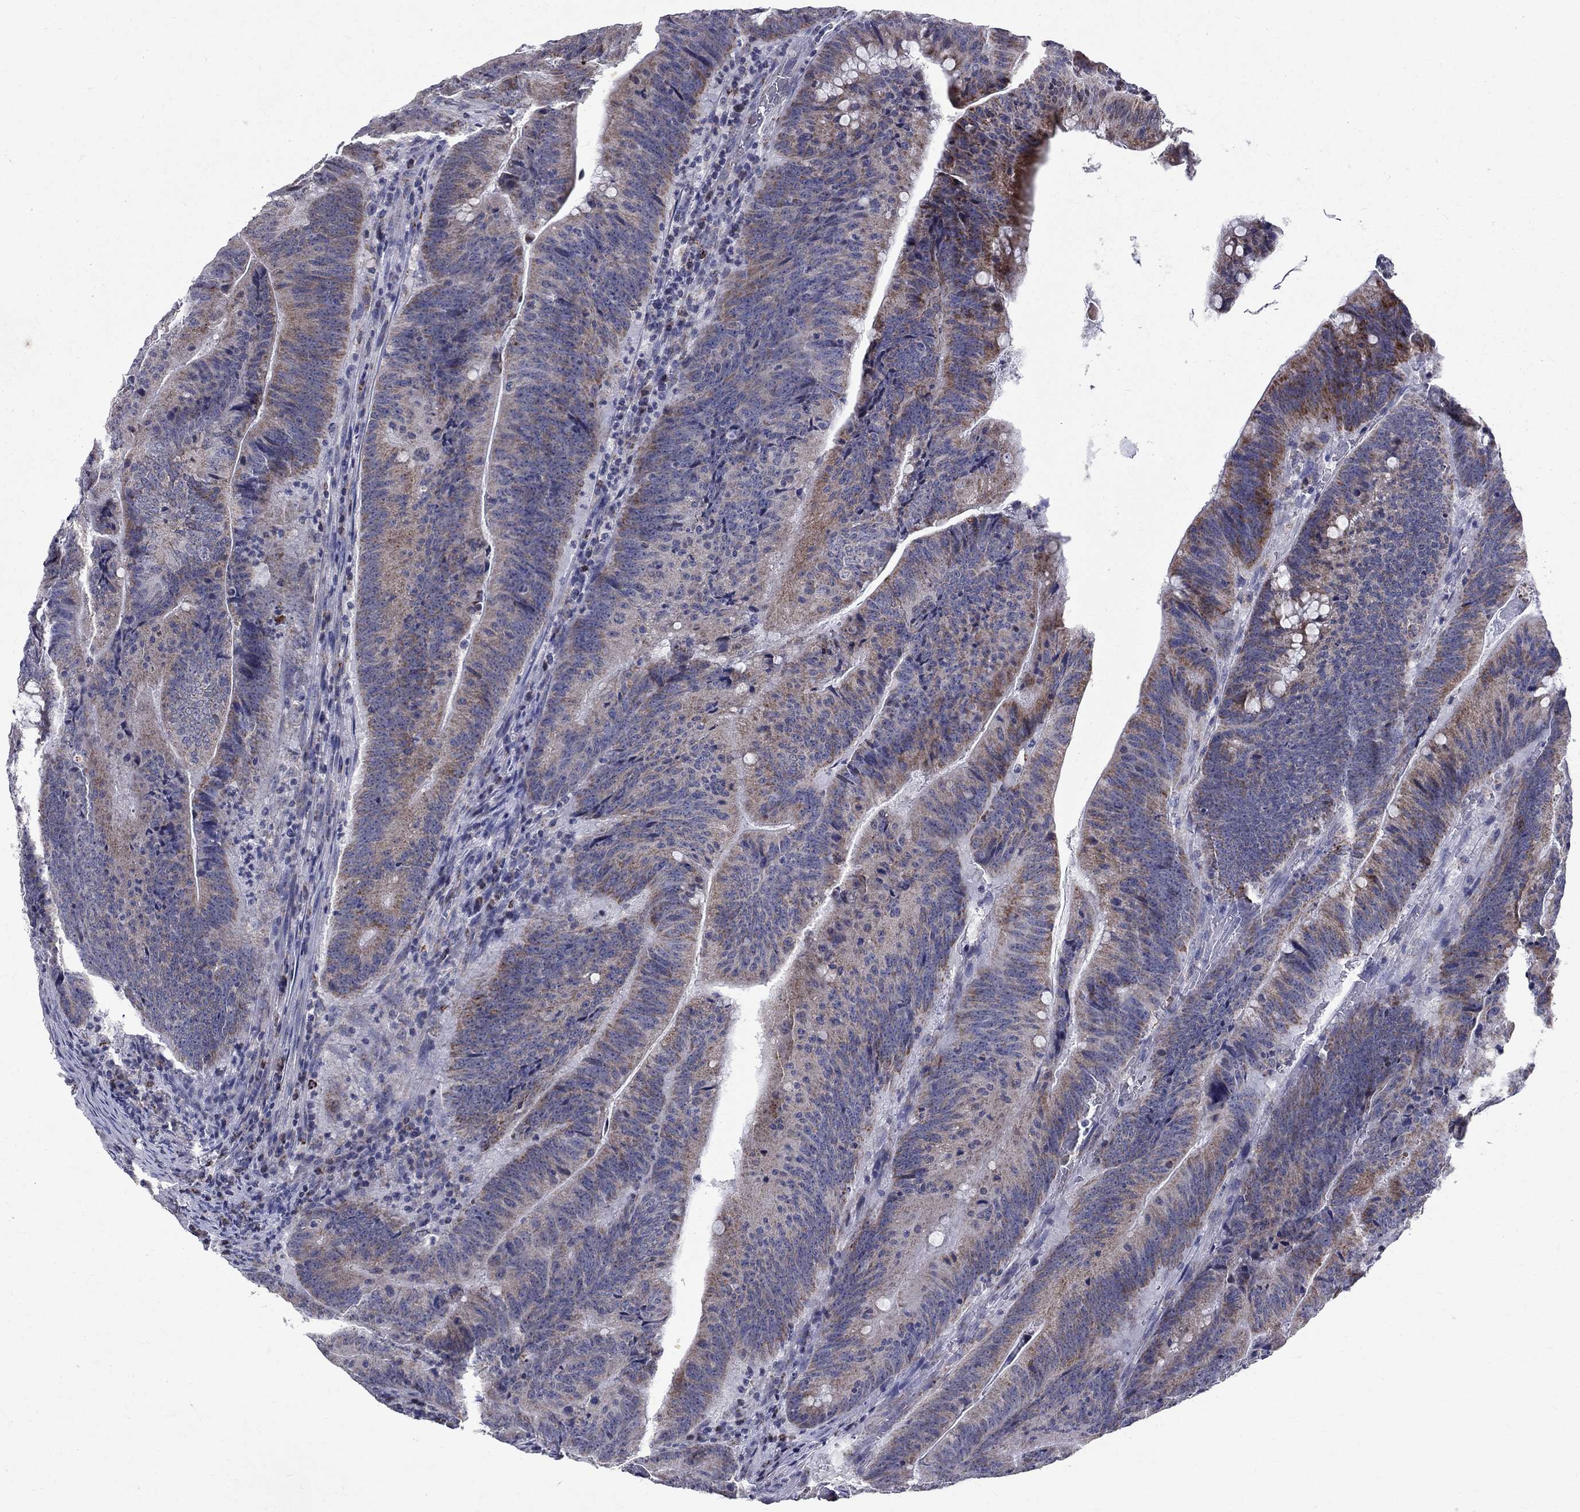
{"staining": {"intensity": "moderate", "quantity": "<25%", "location": "cytoplasmic/membranous"}, "tissue": "colorectal cancer", "cell_type": "Tumor cells", "image_type": "cancer", "snomed": [{"axis": "morphology", "description": "Adenocarcinoma, NOS"}, {"axis": "topography", "description": "Colon"}], "caption": "Immunohistochemistry (IHC) (DAB) staining of human colorectal adenocarcinoma demonstrates moderate cytoplasmic/membranous protein staining in approximately <25% of tumor cells.", "gene": "SLC4A10", "patient": {"sex": "female", "age": 87}}